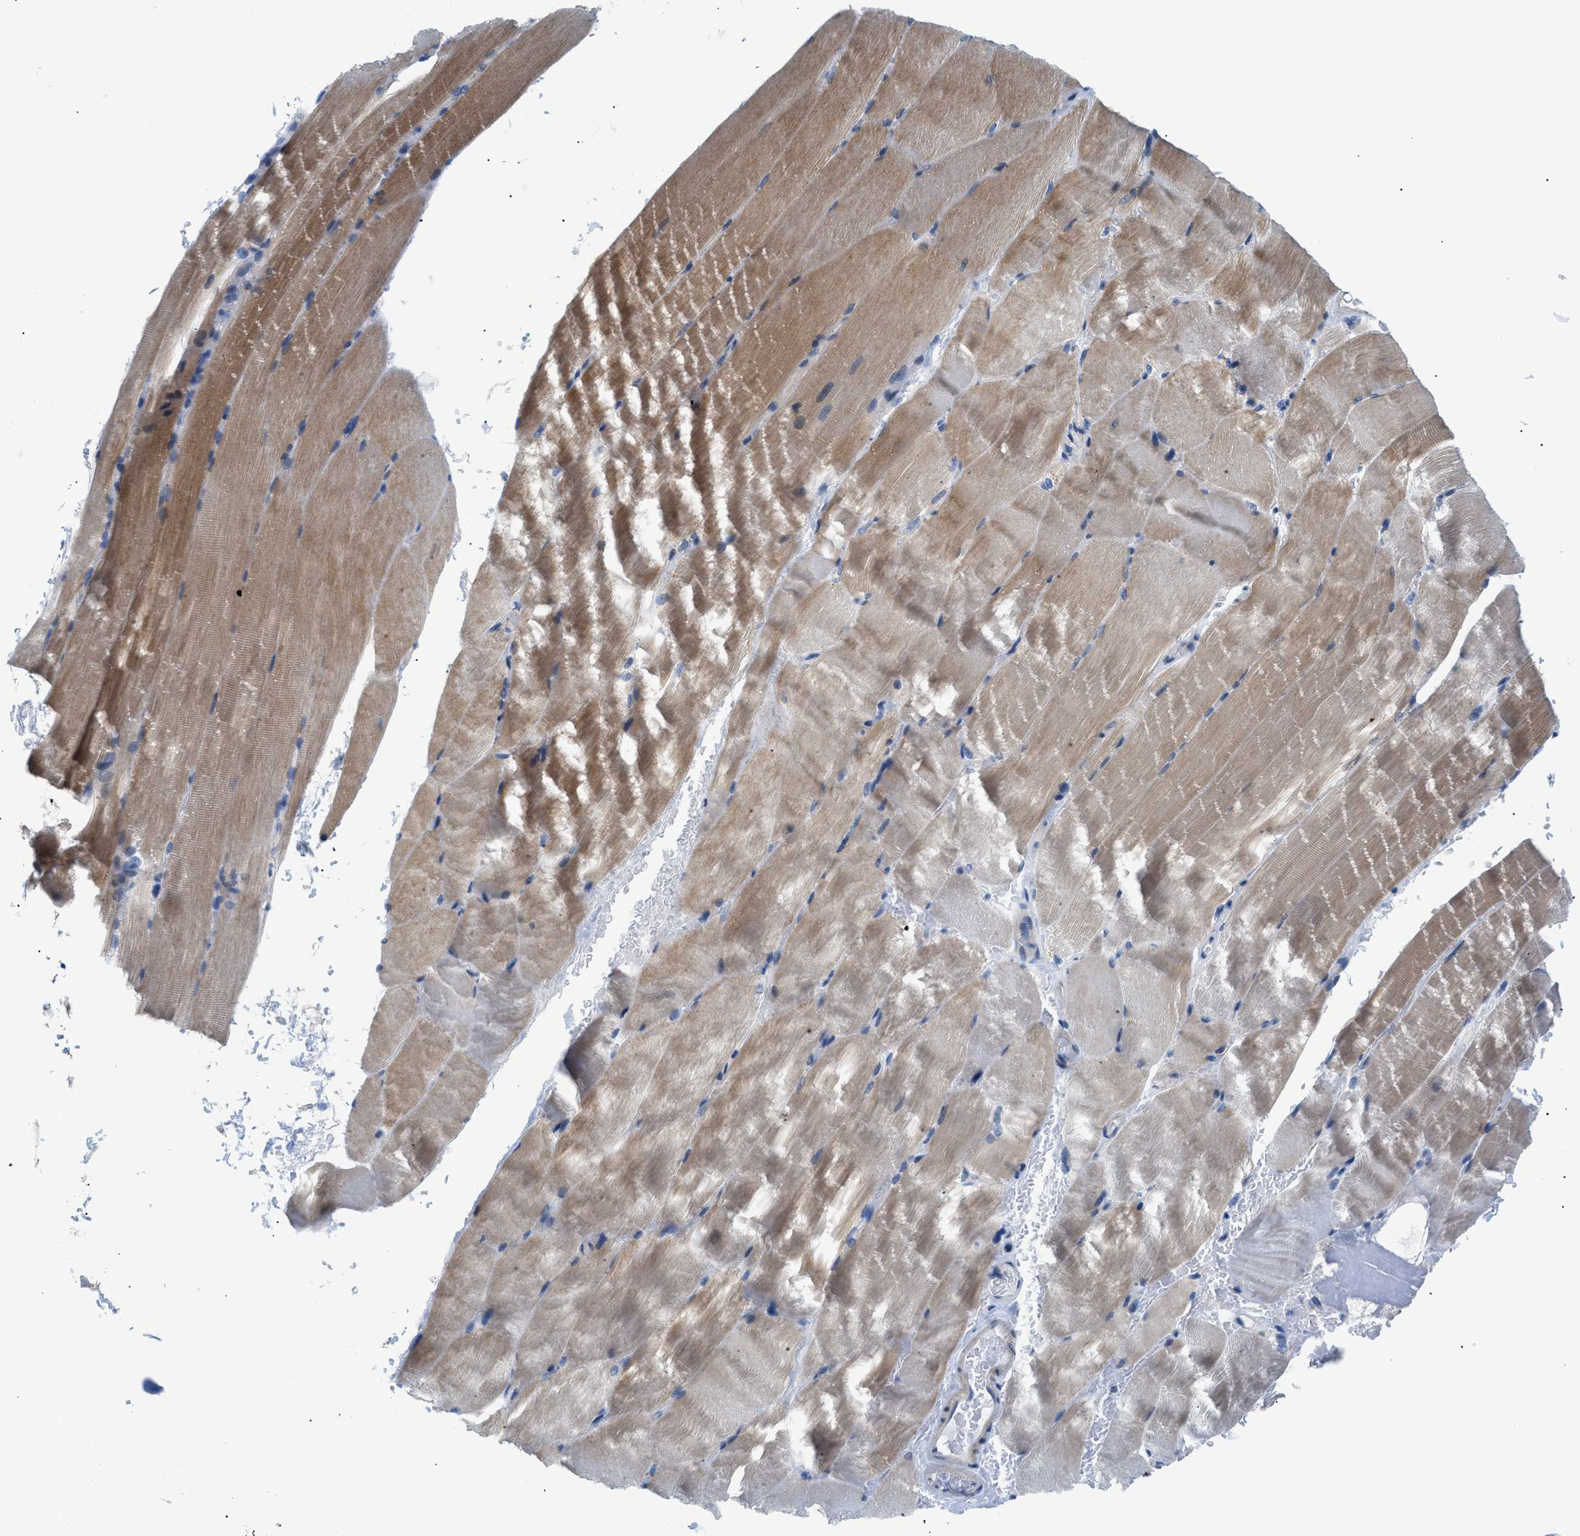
{"staining": {"intensity": "moderate", "quantity": "<25%", "location": "cytoplasmic/membranous"}, "tissue": "skeletal muscle", "cell_type": "Myocytes", "image_type": "normal", "snomed": [{"axis": "morphology", "description": "Normal tissue, NOS"}, {"axis": "topography", "description": "Skeletal muscle"}, {"axis": "topography", "description": "Parathyroid gland"}], "caption": "Protein expression analysis of unremarkable human skeletal muscle reveals moderate cytoplasmic/membranous staining in about <25% of myocytes.", "gene": "FDCSP", "patient": {"sex": "female", "age": 37}}